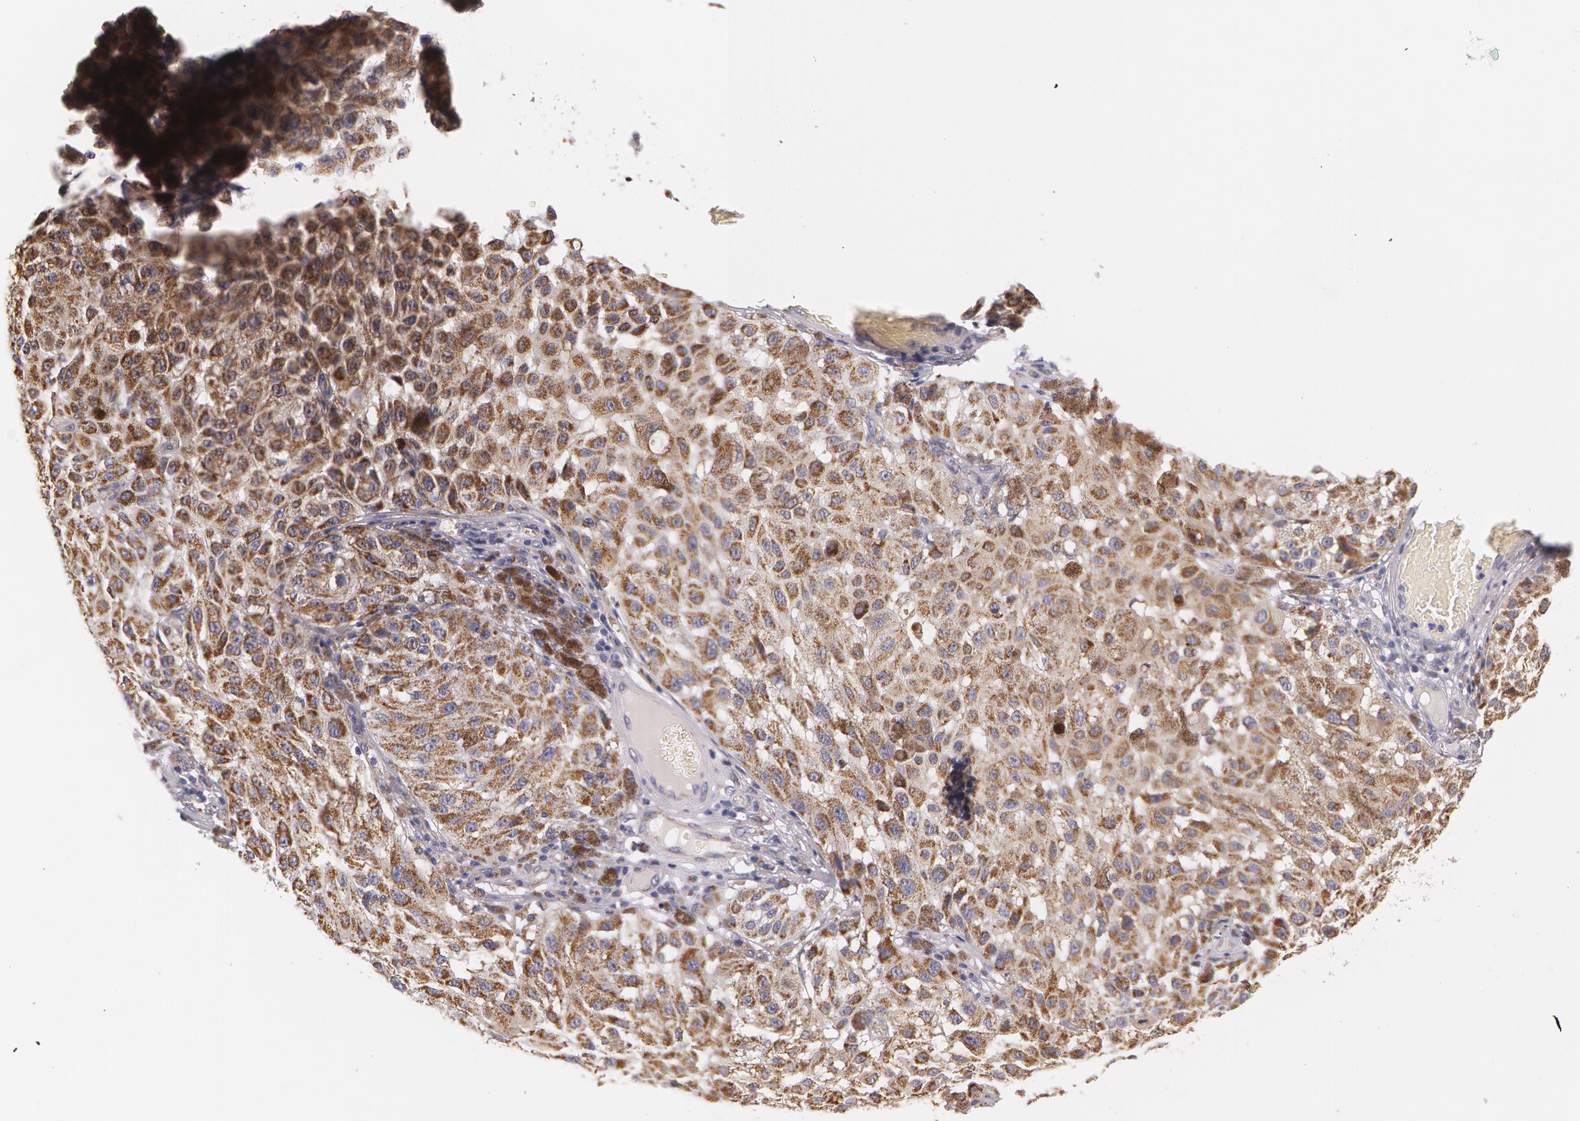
{"staining": {"intensity": "moderate", "quantity": ">75%", "location": "cytoplasmic/membranous"}, "tissue": "melanoma", "cell_type": "Tumor cells", "image_type": "cancer", "snomed": [{"axis": "morphology", "description": "Malignant melanoma, NOS"}, {"axis": "topography", "description": "Skin"}], "caption": "About >75% of tumor cells in melanoma reveal moderate cytoplasmic/membranous protein staining as visualized by brown immunohistochemical staining.", "gene": "KRT18", "patient": {"sex": "female", "age": 64}}